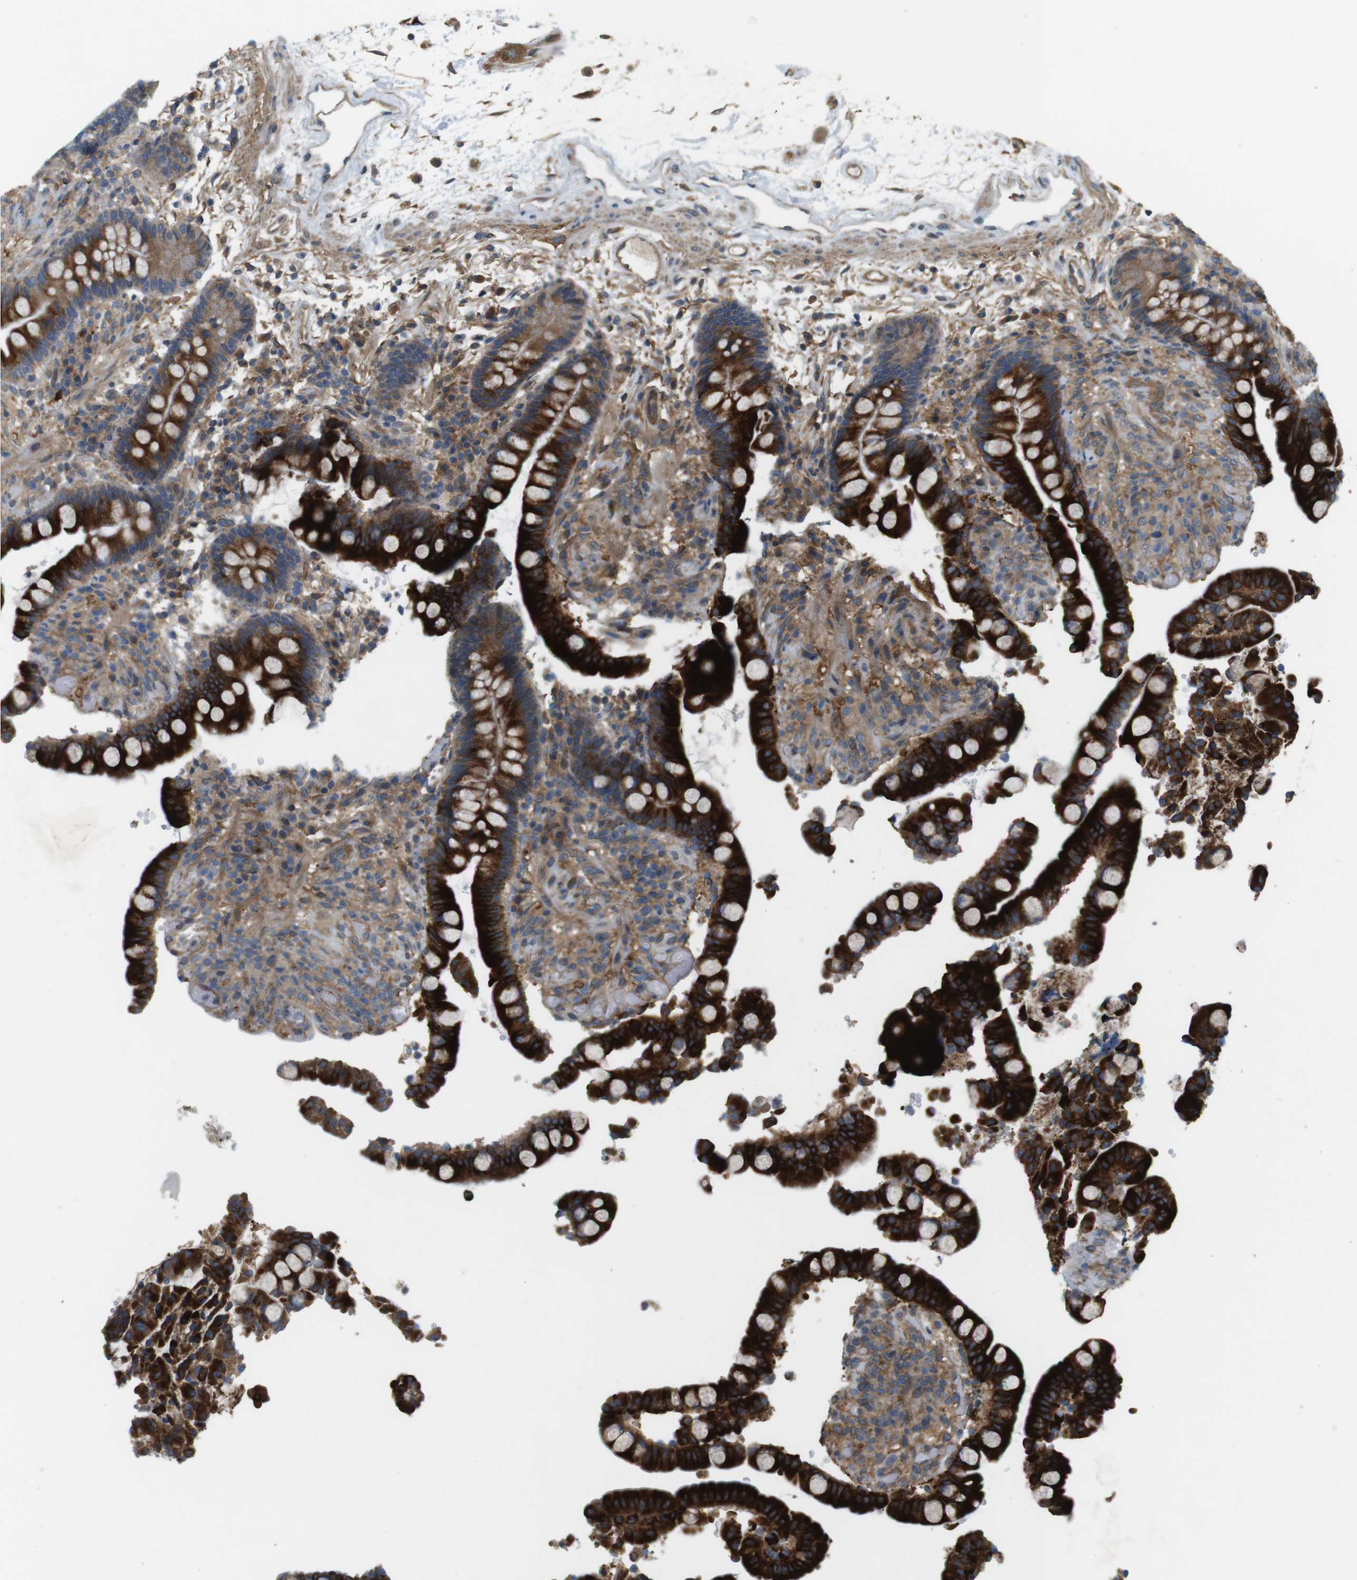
{"staining": {"intensity": "moderate", "quantity": "25%-75%", "location": "cytoplasmic/membranous"}, "tissue": "colon", "cell_type": "Endothelial cells", "image_type": "normal", "snomed": [{"axis": "morphology", "description": "Normal tissue, NOS"}, {"axis": "topography", "description": "Colon"}], "caption": "Immunohistochemical staining of normal human colon exhibits 25%-75% levels of moderate cytoplasmic/membranous protein positivity in approximately 25%-75% of endothelial cells.", "gene": "DDAH2", "patient": {"sex": "male", "age": 73}}